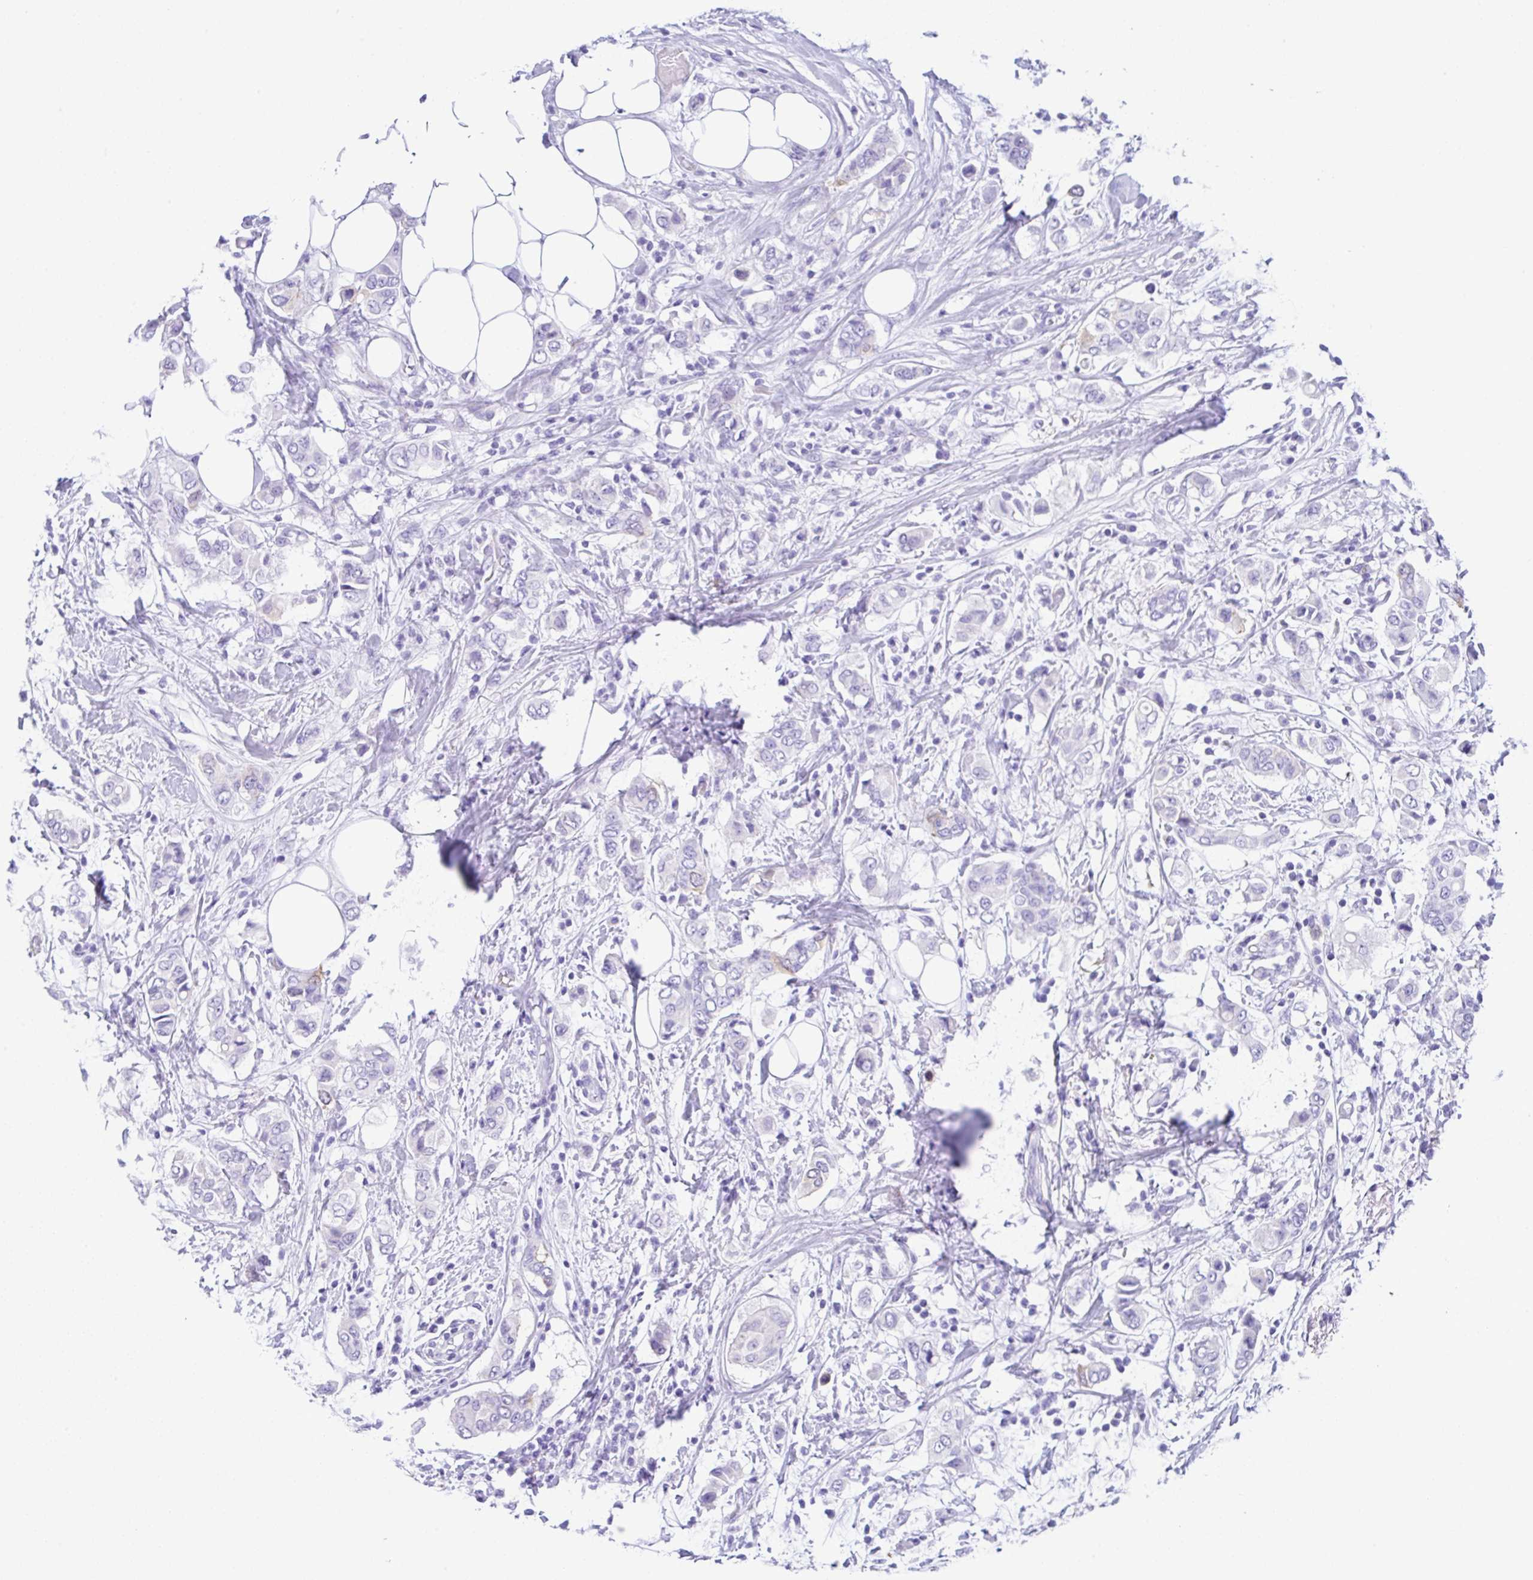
{"staining": {"intensity": "negative", "quantity": "none", "location": "none"}, "tissue": "breast cancer", "cell_type": "Tumor cells", "image_type": "cancer", "snomed": [{"axis": "morphology", "description": "Lobular carcinoma"}, {"axis": "topography", "description": "Breast"}], "caption": "A photomicrograph of human lobular carcinoma (breast) is negative for staining in tumor cells. (Stains: DAB IHC with hematoxylin counter stain, Microscopy: brightfield microscopy at high magnification).", "gene": "RRM2", "patient": {"sex": "female", "age": 51}}